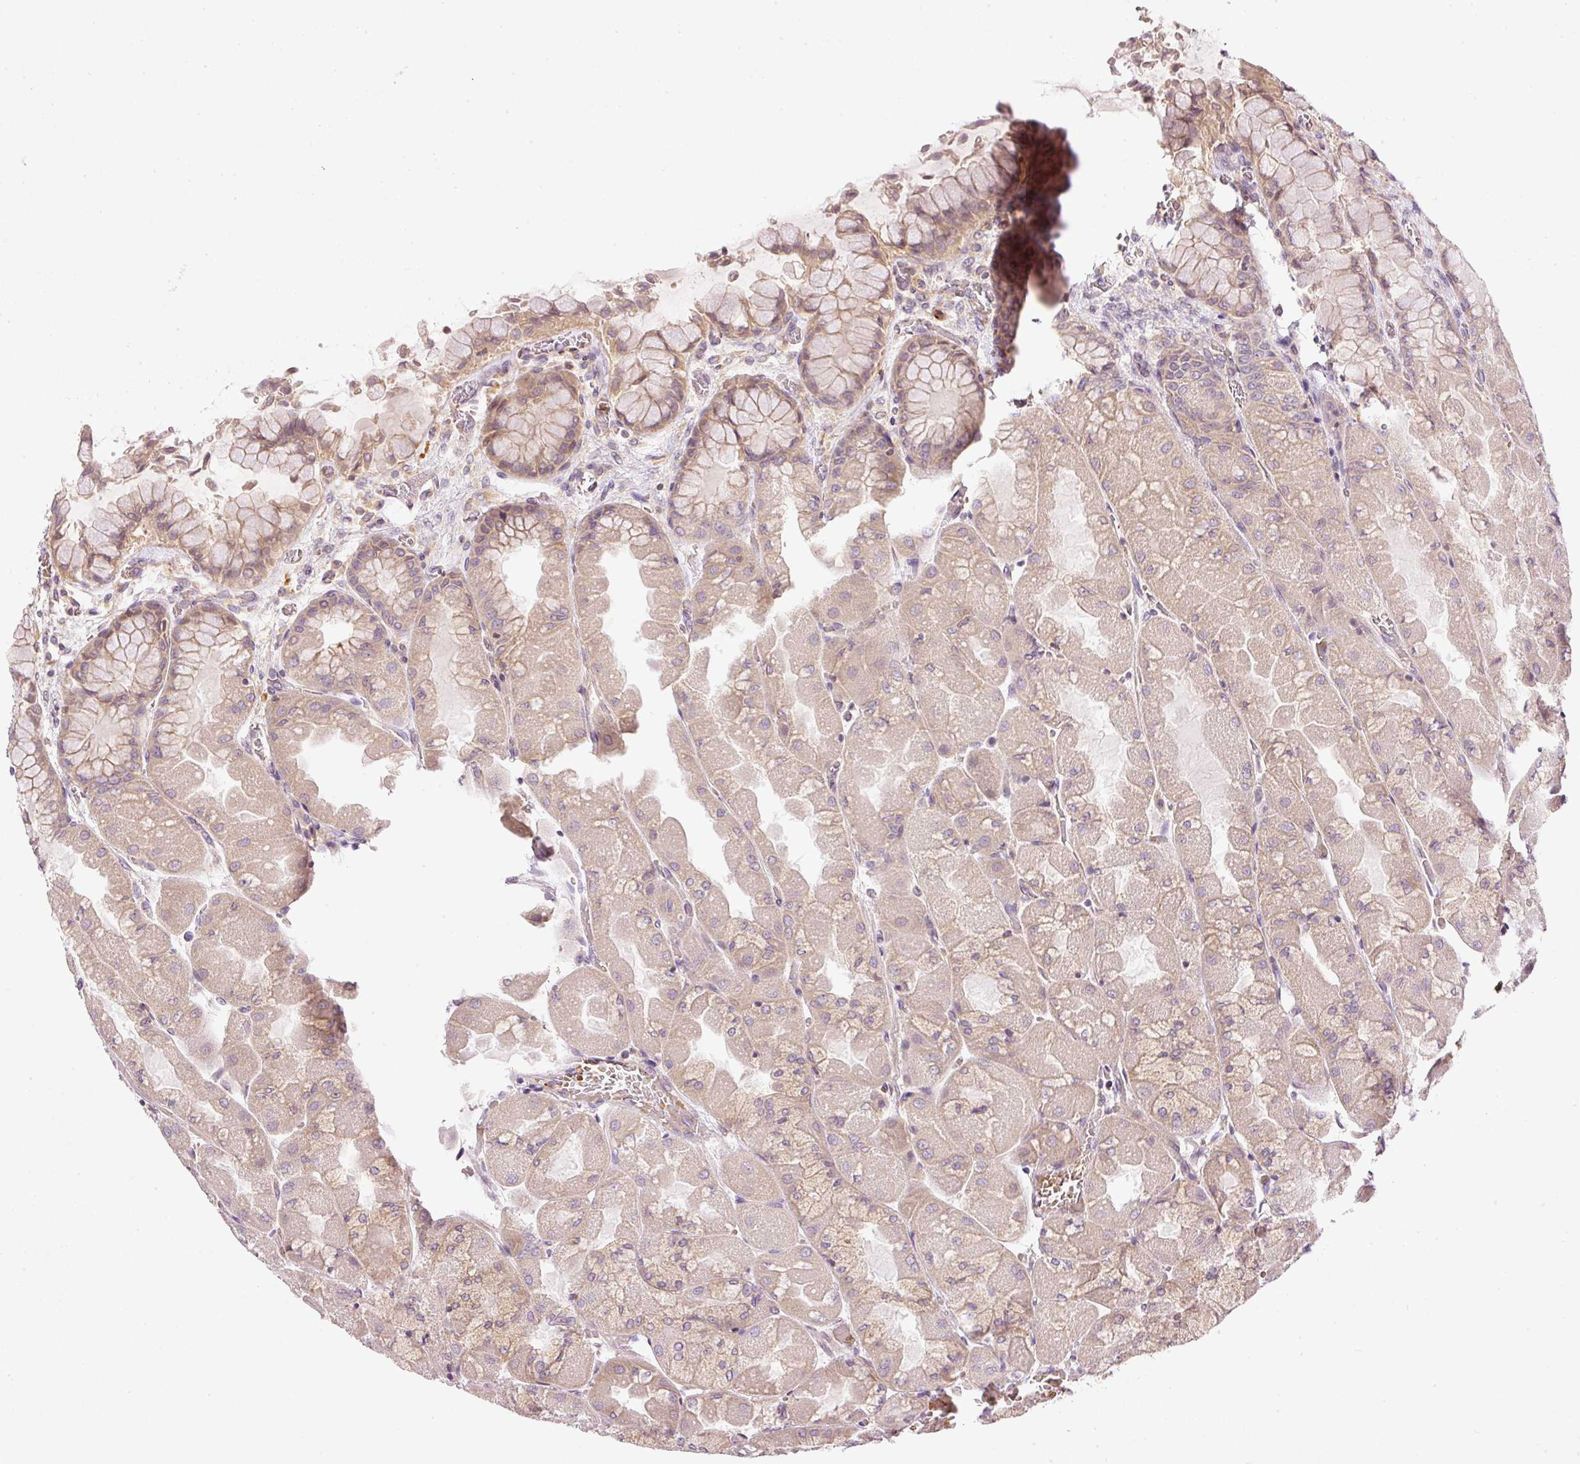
{"staining": {"intensity": "moderate", "quantity": "25%-75%", "location": "cytoplasmic/membranous"}, "tissue": "stomach", "cell_type": "Glandular cells", "image_type": "normal", "snomed": [{"axis": "morphology", "description": "Normal tissue, NOS"}, {"axis": "topography", "description": "Stomach"}], "caption": "Approximately 25%-75% of glandular cells in benign human stomach demonstrate moderate cytoplasmic/membranous protein staining as visualized by brown immunohistochemical staining.", "gene": "TBC1D2B", "patient": {"sex": "female", "age": 61}}